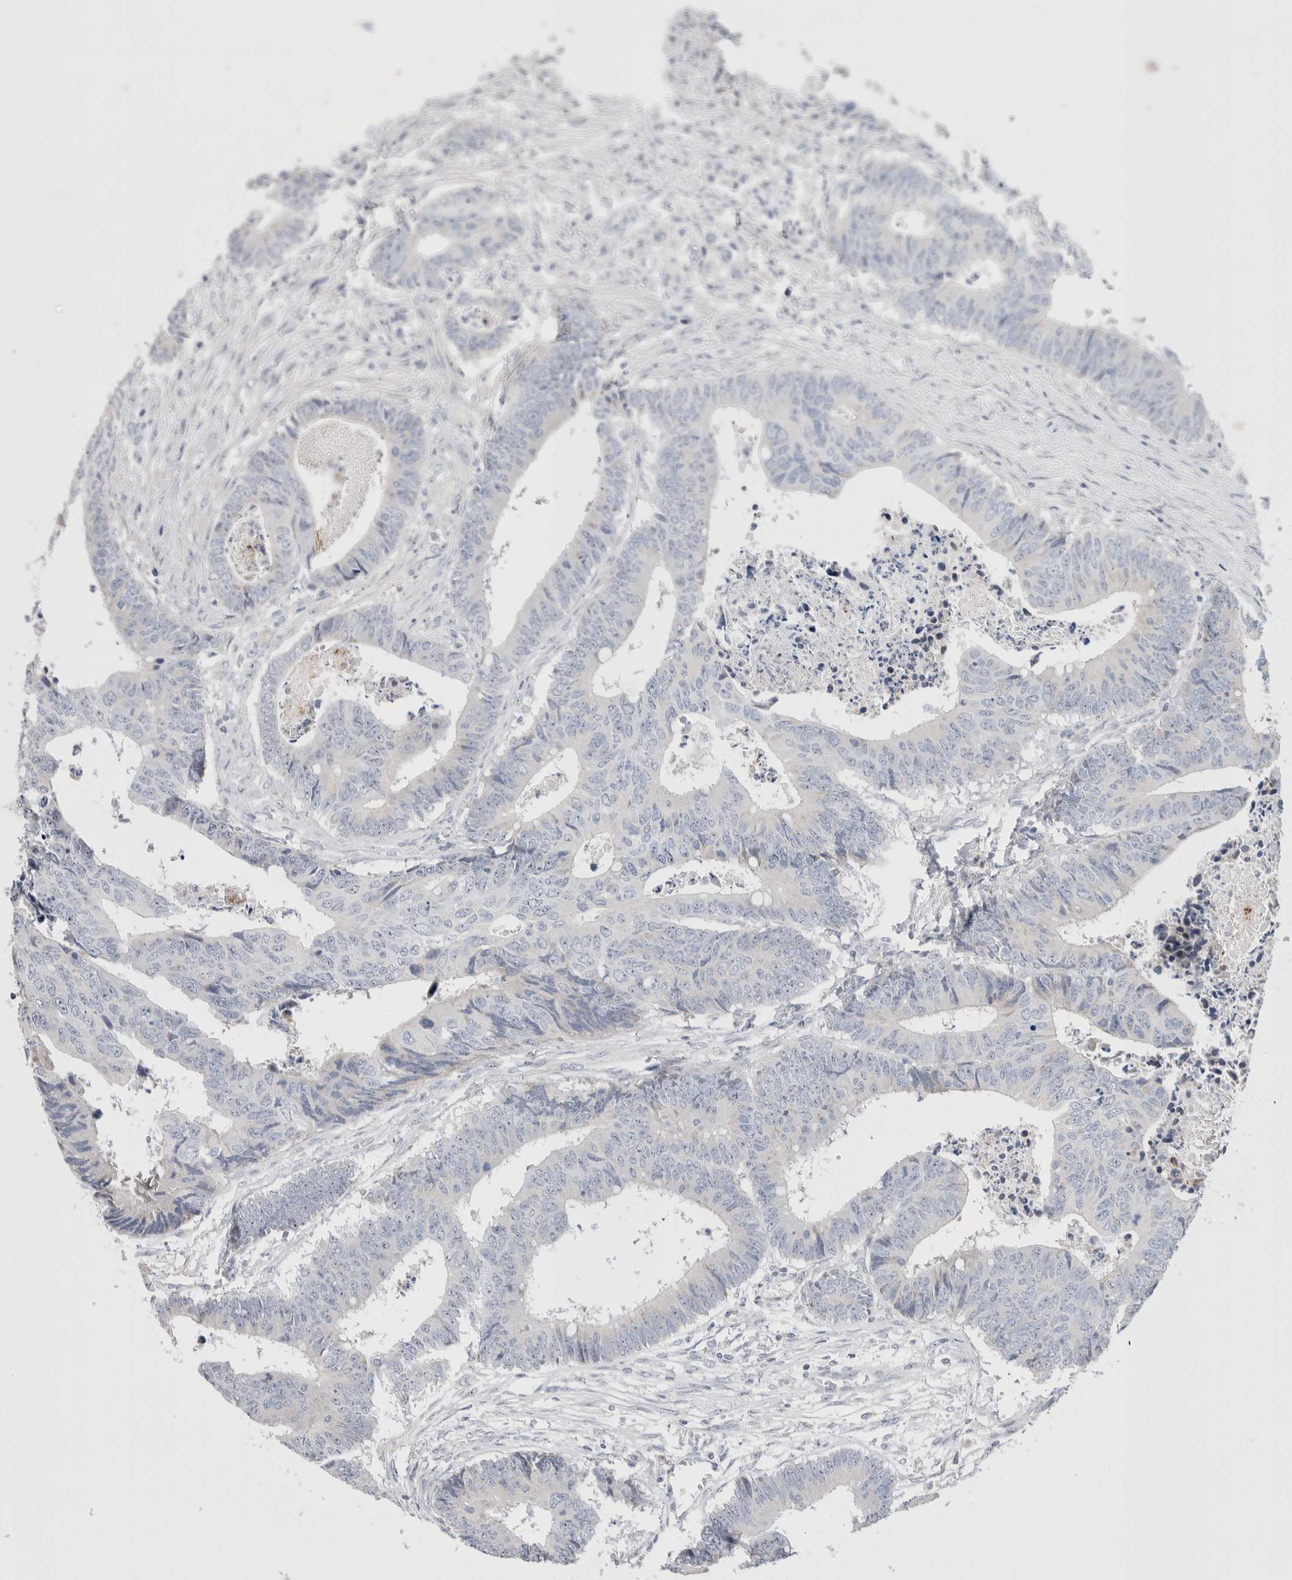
{"staining": {"intensity": "negative", "quantity": "none", "location": "none"}, "tissue": "colorectal cancer", "cell_type": "Tumor cells", "image_type": "cancer", "snomed": [{"axis": "morphology", "description": "Adenocarcinoma, NOS"}, {"axis": "topography", "description": "Rectum"}], "caption": "This is an immunohistochemistry (IHC) histopathology image of colorectal adenocarcinoma. There is no expression in tumor cells.", "gene": "ECHDC2", "patient": {"sex": "male", "age": 84}}